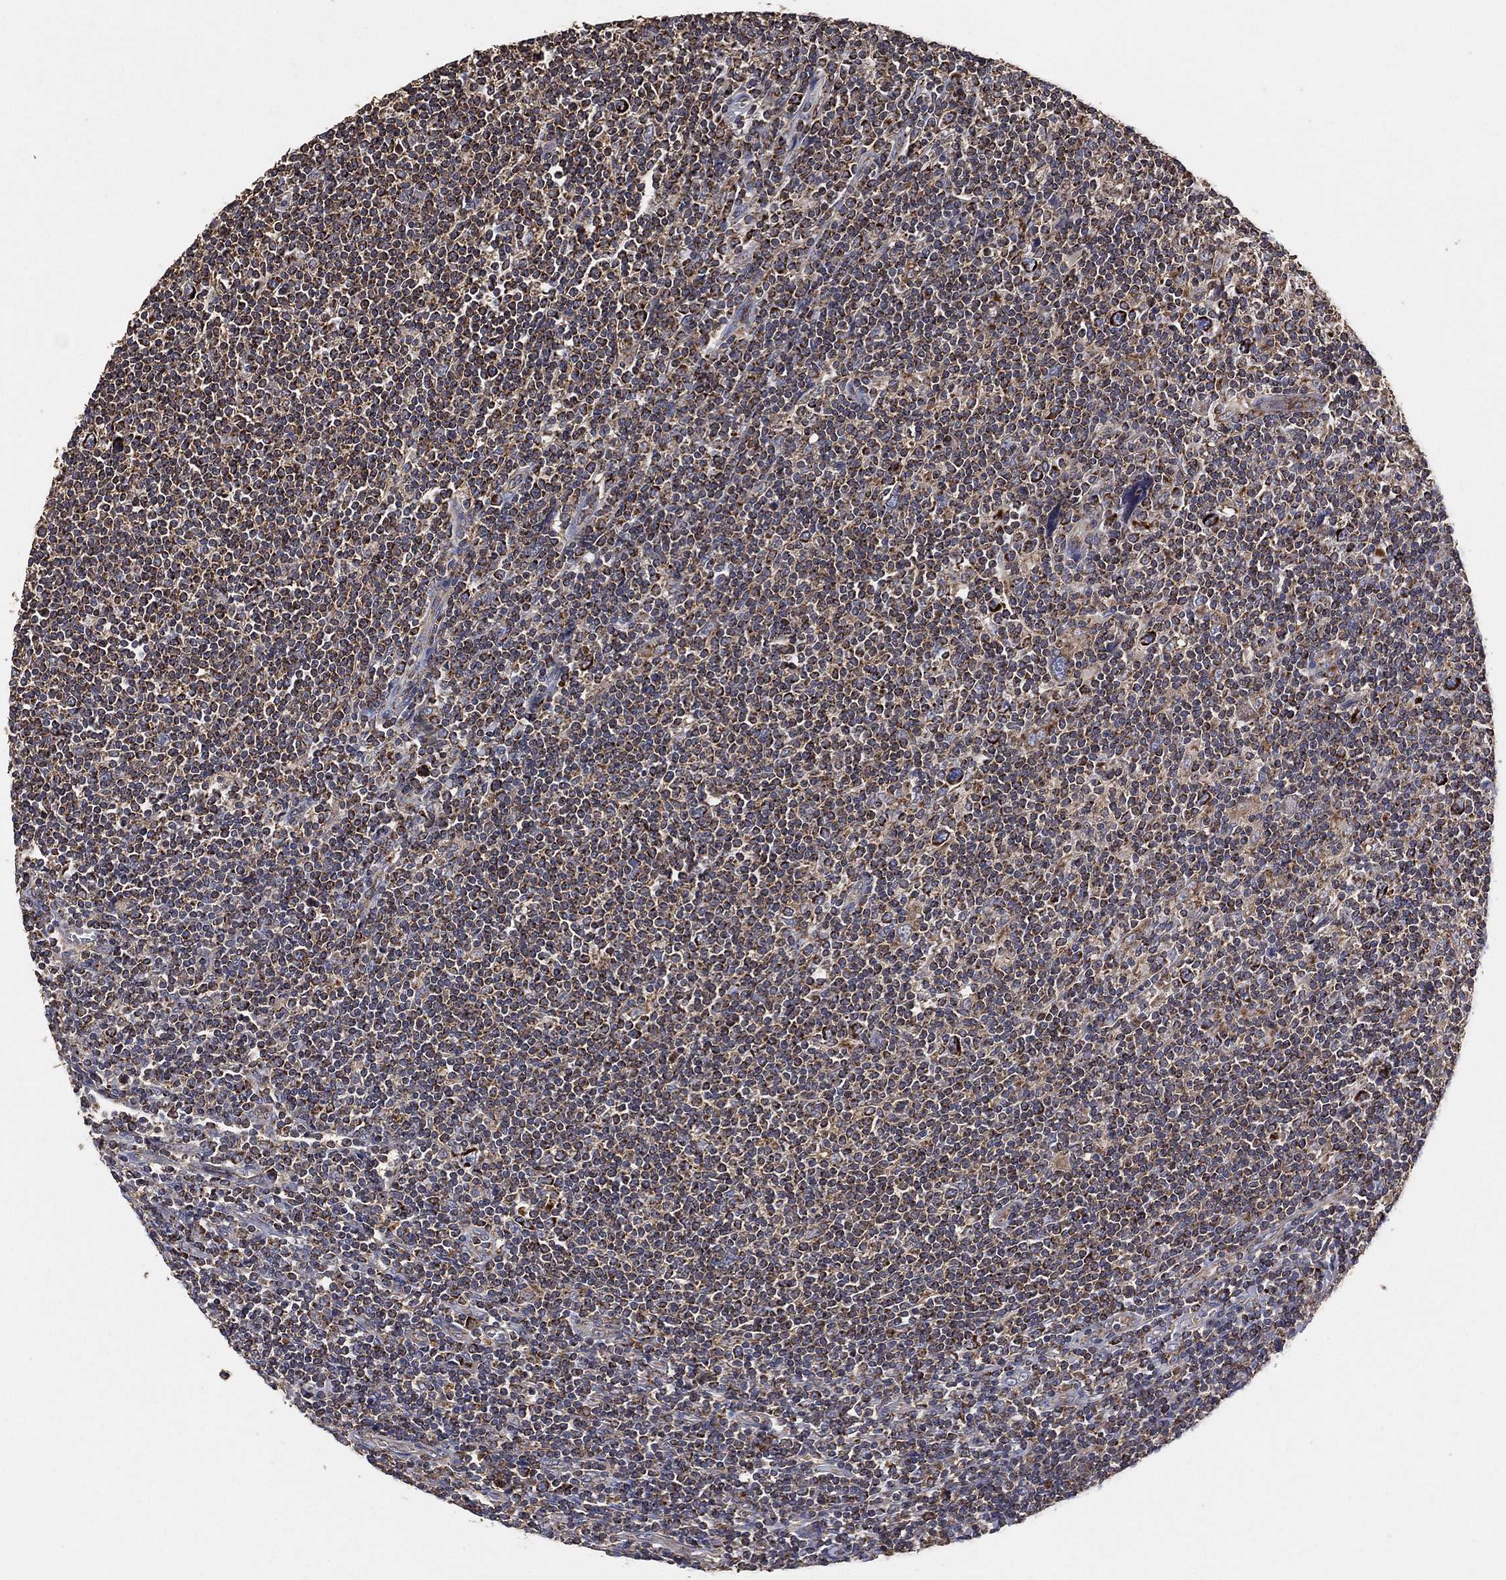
{"staining": {"intensity": "weak", "quantity": "25%-75%", "location": "cytoplasmic/membranous"}, "tissue": "lymphoma", "cell_type": "Tumor cells", "image_type": "cancer", "snomed": [{"axis": "morphology", "description": "Hodgkin's disease, NOS"}, {"axis": "topography", "description": "Lymph node"}], "caption": "Hodgkin's disease was stained to show a protein in brown. There is low levels of weak cytoplasmic/membranous staining in about 25%-75% of tumor cells.", "gene": "LIMD1", "patient": {"sex": "male", "age": 40}}